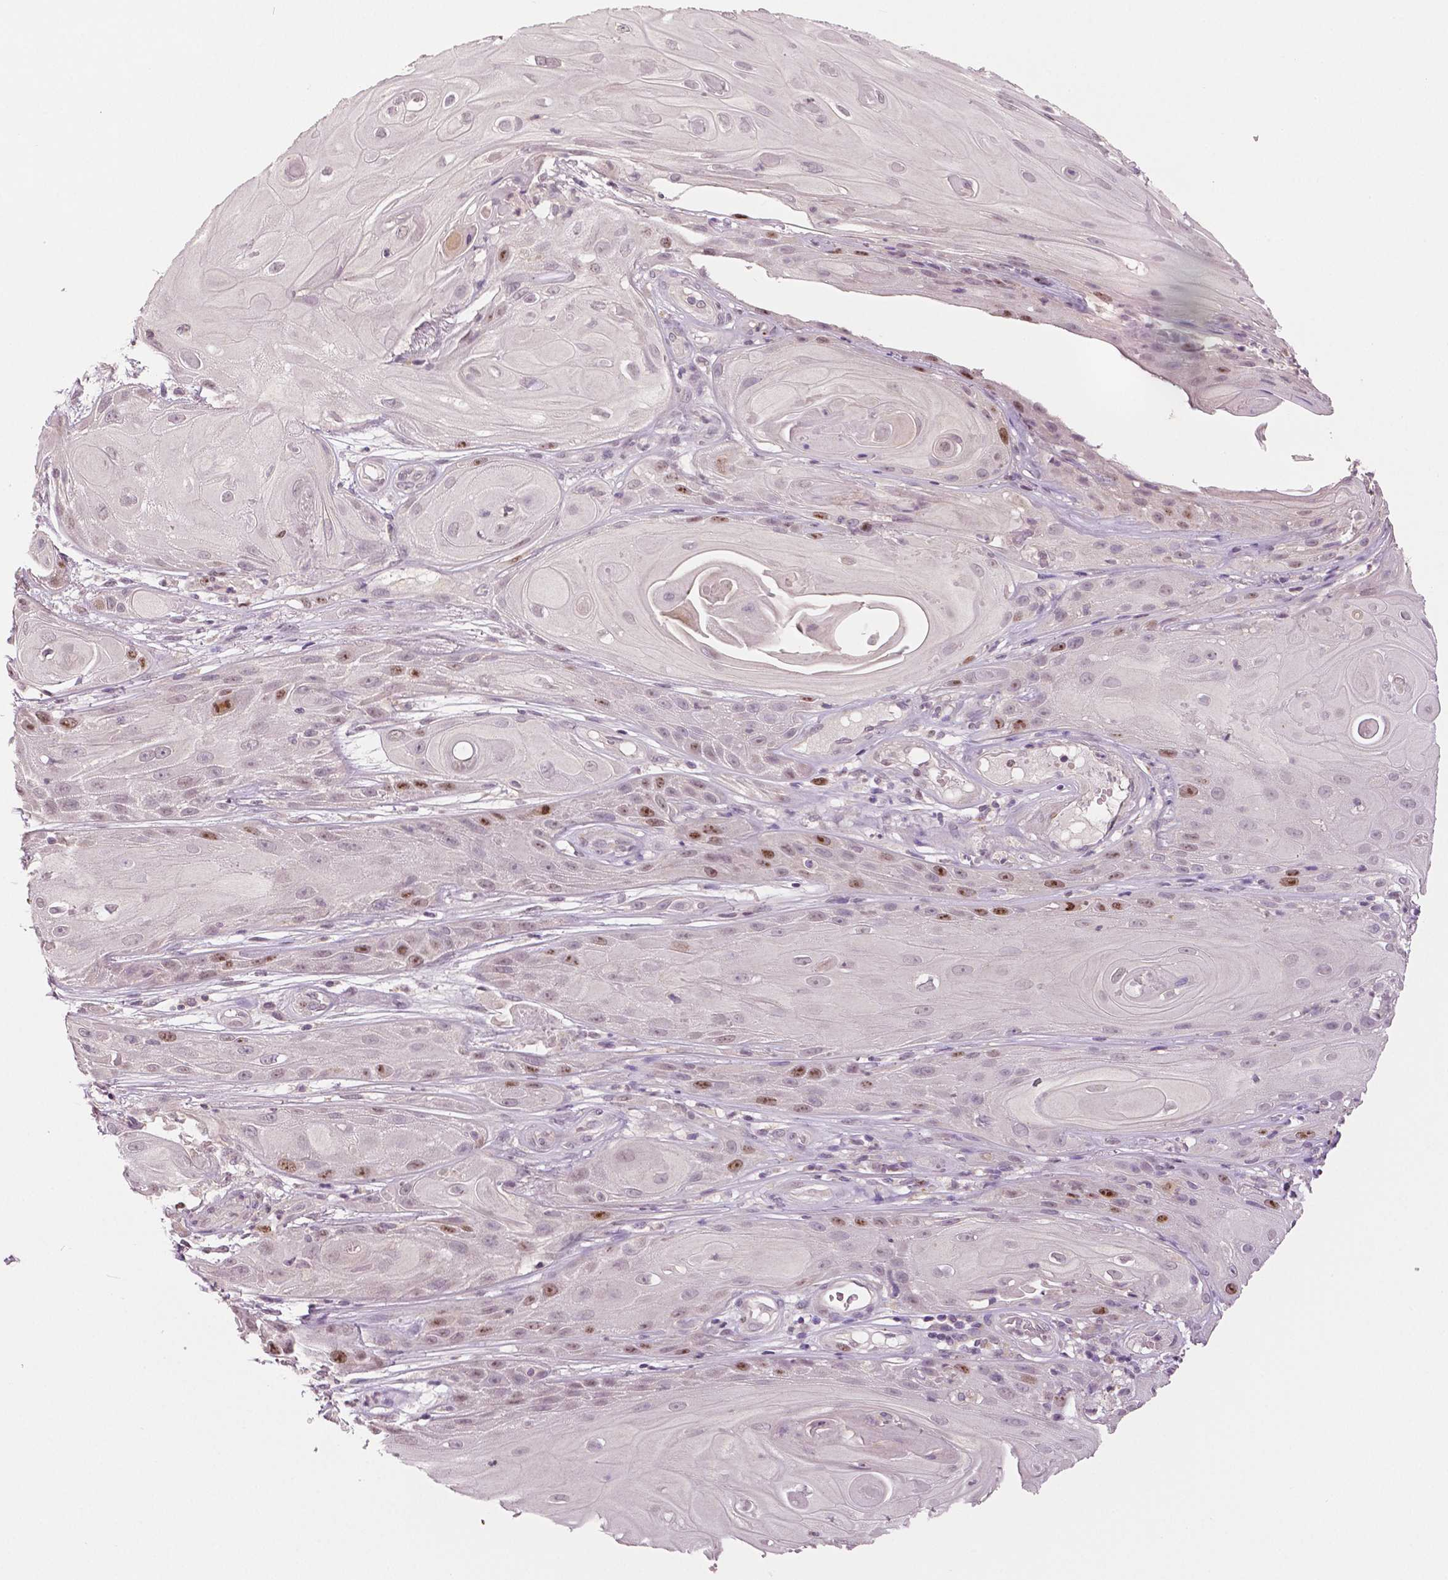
{"staining": {"intensity": "moderate", "quantity": "<25%", "location": "nuclear"}, "tissue": "skin cancer", "cell_type": "Tumor cells", "image_type": "cancer", "snomed": [{"axis": "morphology", "description": "Squamous cell carcinoma, NOS"}, {"axis": "topography", "description": "Skin"}], "caption": "There is low levels of moderate nuclear staining in tumor cells of squamous cell carcinoma (skin), as demonstrated by immunohistochemical staining (brown color).", "gene": "MKI67", "patient": {"sex": "male", "age": 62}}